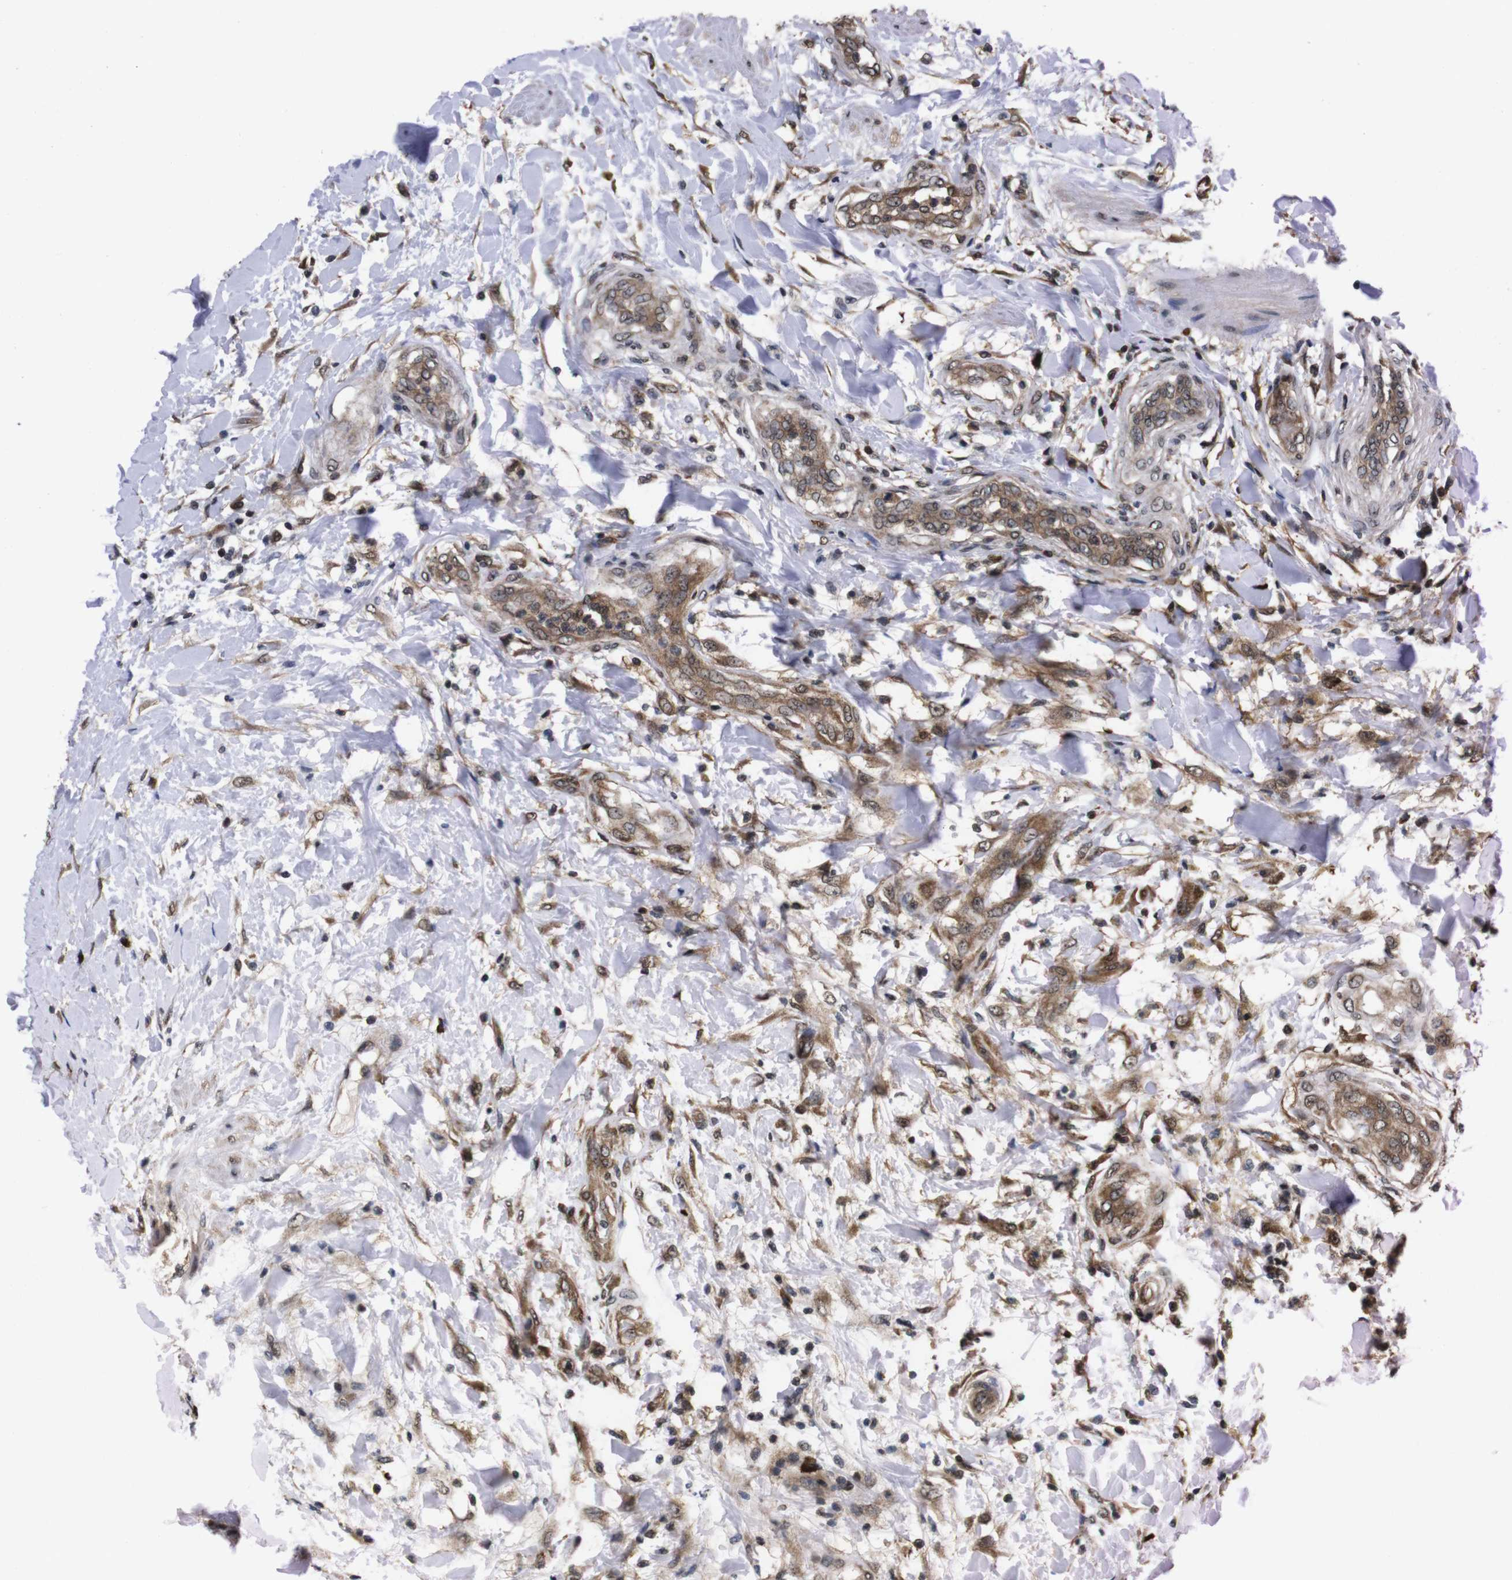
{"staining": {"intensity": "moderate", "quantity": ">75%", "location": "cytoplasmic/membranous,nuclear"}, "tissue": "testis cancer", "cell_type": "Tumor cells", "image_type": "cancer", "snomed": [{"axis": "morphology", "description": "Seminoma, NOS"}, {"axis": "topography", "description": "Testis"}], "caption": "Moderate cytoplasmic/membranous and nuclear staining is identified in approximately >75% of tumor cells in testis seminoma.", "gene": "UBQLN2", "patient": {"sex": "male", "age": 59}}